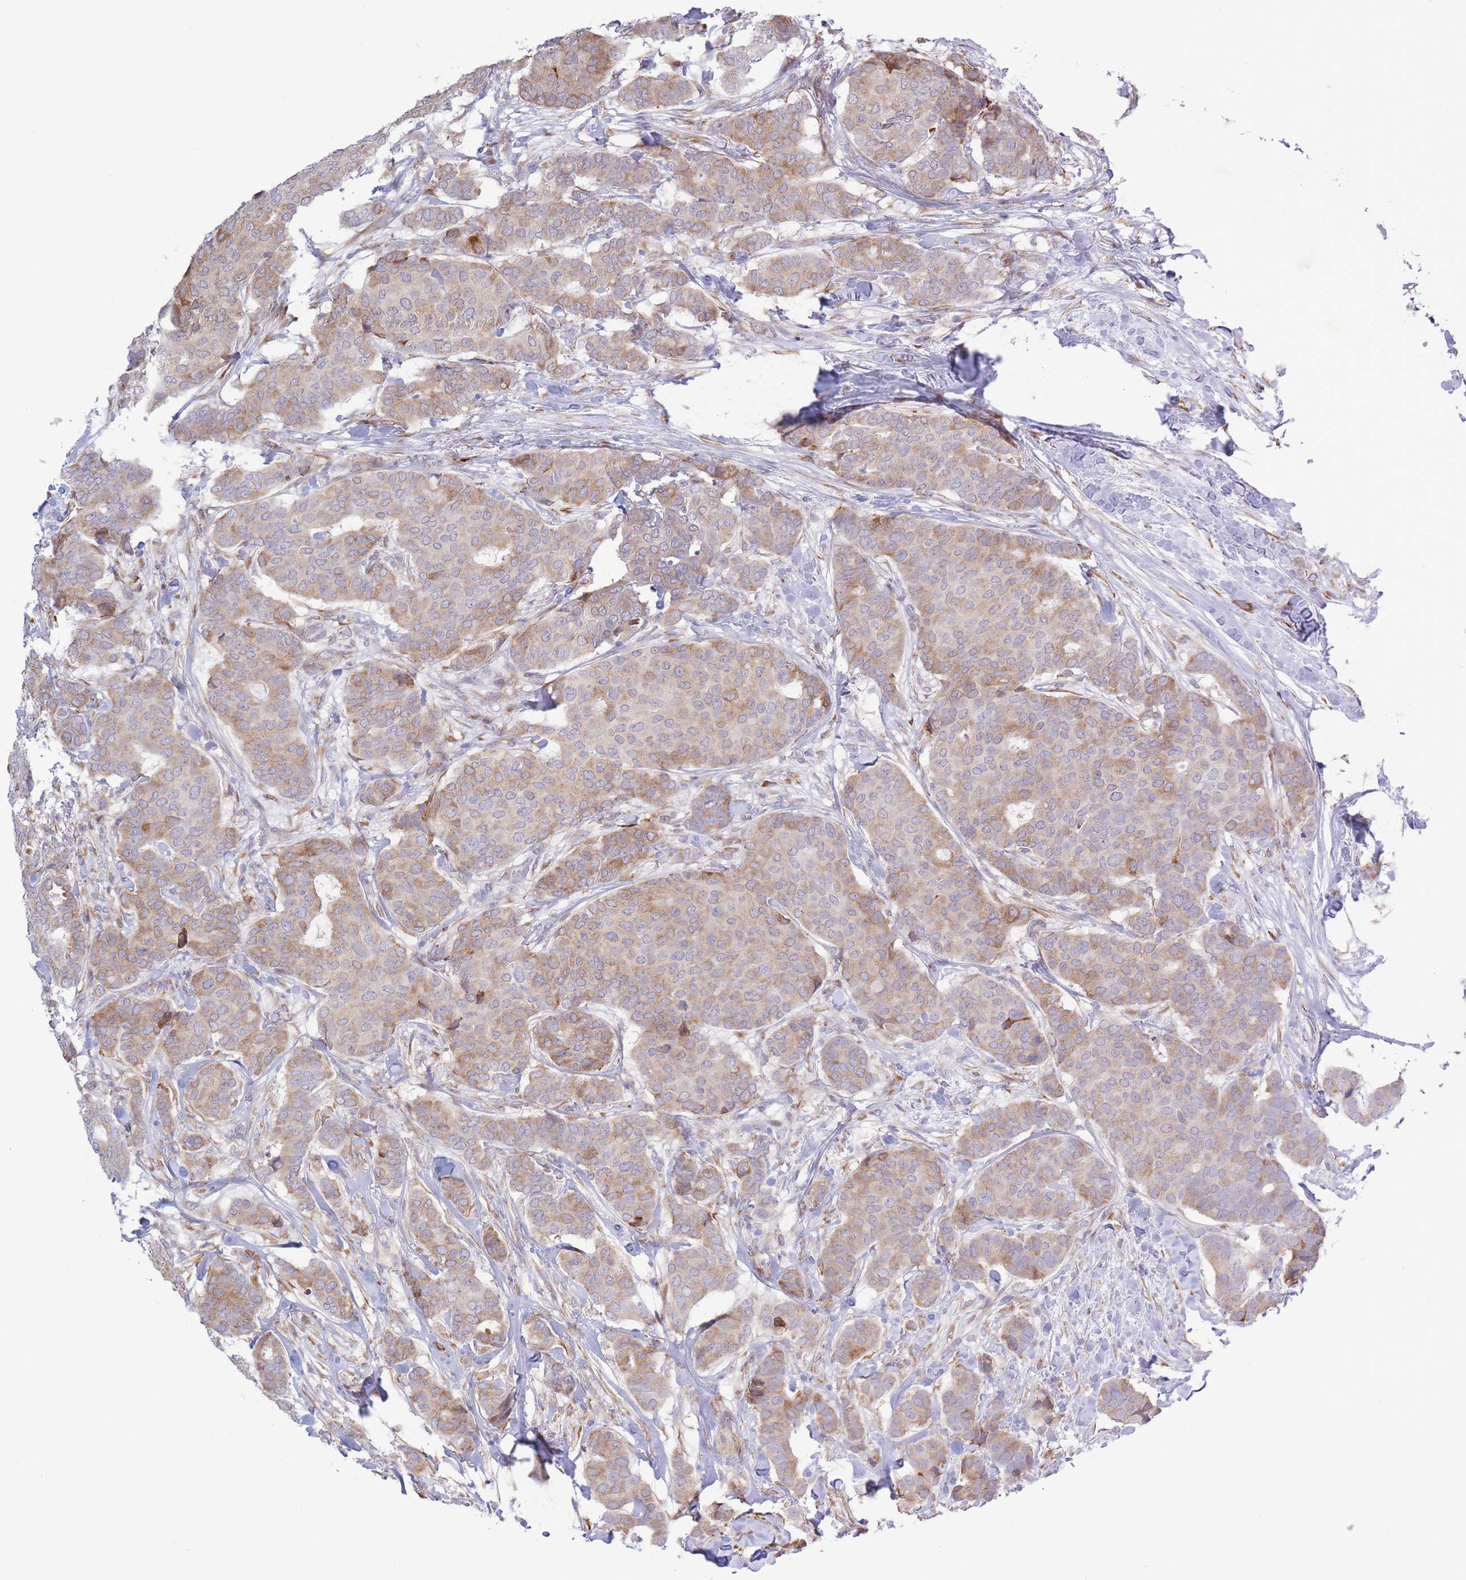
{"staining": {"intensity": "moderate", "quantity": ">75%", "location": "cytoplasmic/membranous"}, "tissue": "breast cancer", "cell_type": "Tumor cells", "image_type": "cancer", "snomed": [{"axis": "morphology", "description": "Duct carcinoma"}, {"axis": "topography", "description": "Breast"}], "caption": "Approximately >75% of tumor cells in breast cancer show moderate cytoplasmic/membranous protein staining as visualized by brown immunohistochemical staining.", "gene": "MYDGF", "patient": {"sex": "female", "age": 75}}